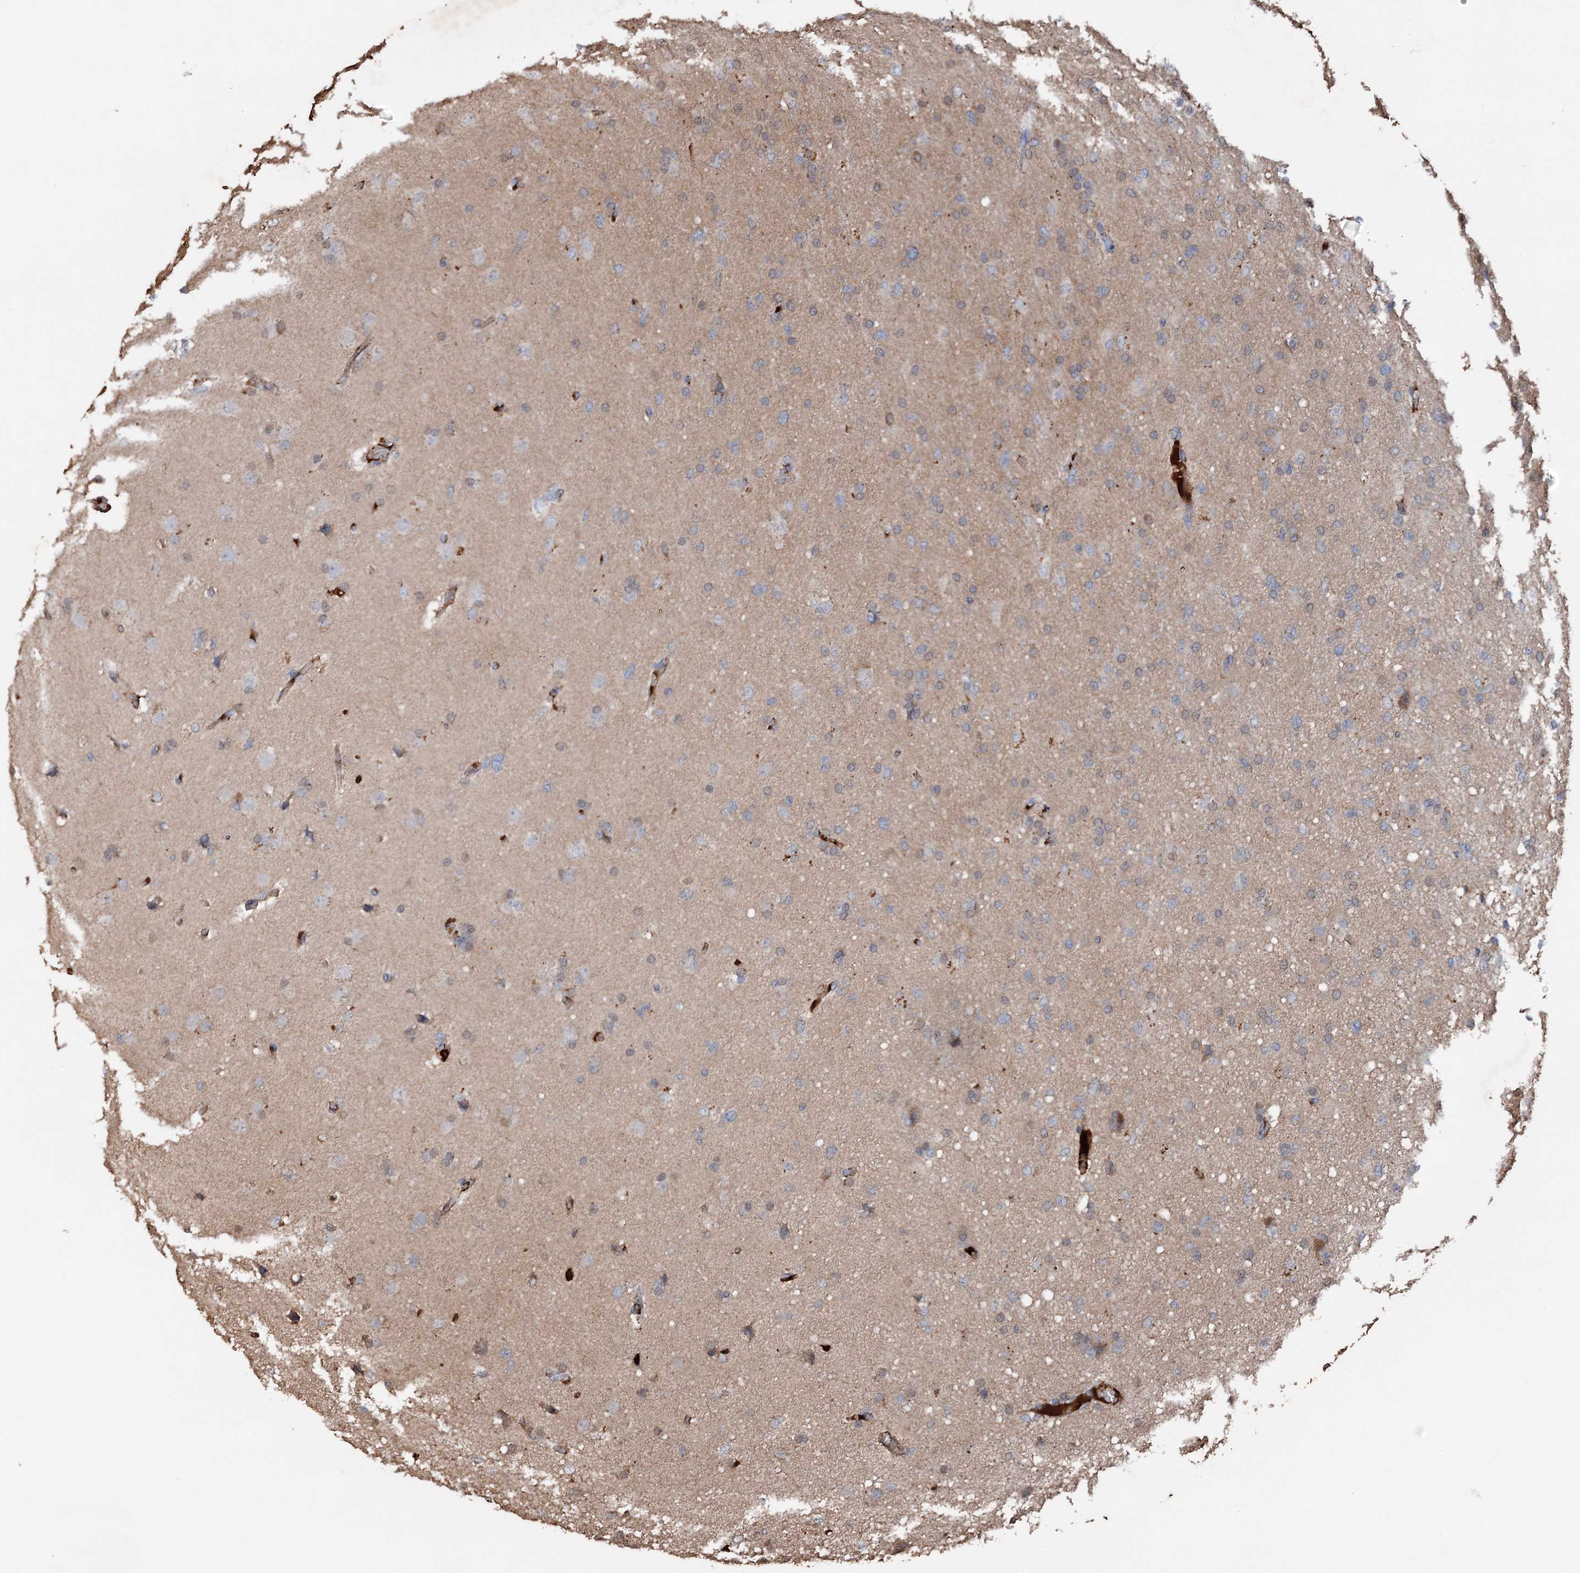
{"staining": {"intensity": "negative", "quantity": "none", "location": "none"}, "tissue": "glioma", "cell_type": "Tumor cells", "image_type": "cancer", "snomed": [{"axis": "morphology", "description": "Glioma, malignant, High grade"}, {"axis": "topography", "description": "Cerebral cortex"}], "caption": "This photomicrograph is of glioma stained with immunohistochemistry (IHC) to label a protein in brown with the nuclei are counter-stained blue. There is no expression in tumor cells. Nuclei are stained in blue.", "gene": "ARL13A", "patient": {"sex": "female", "age": 36}}